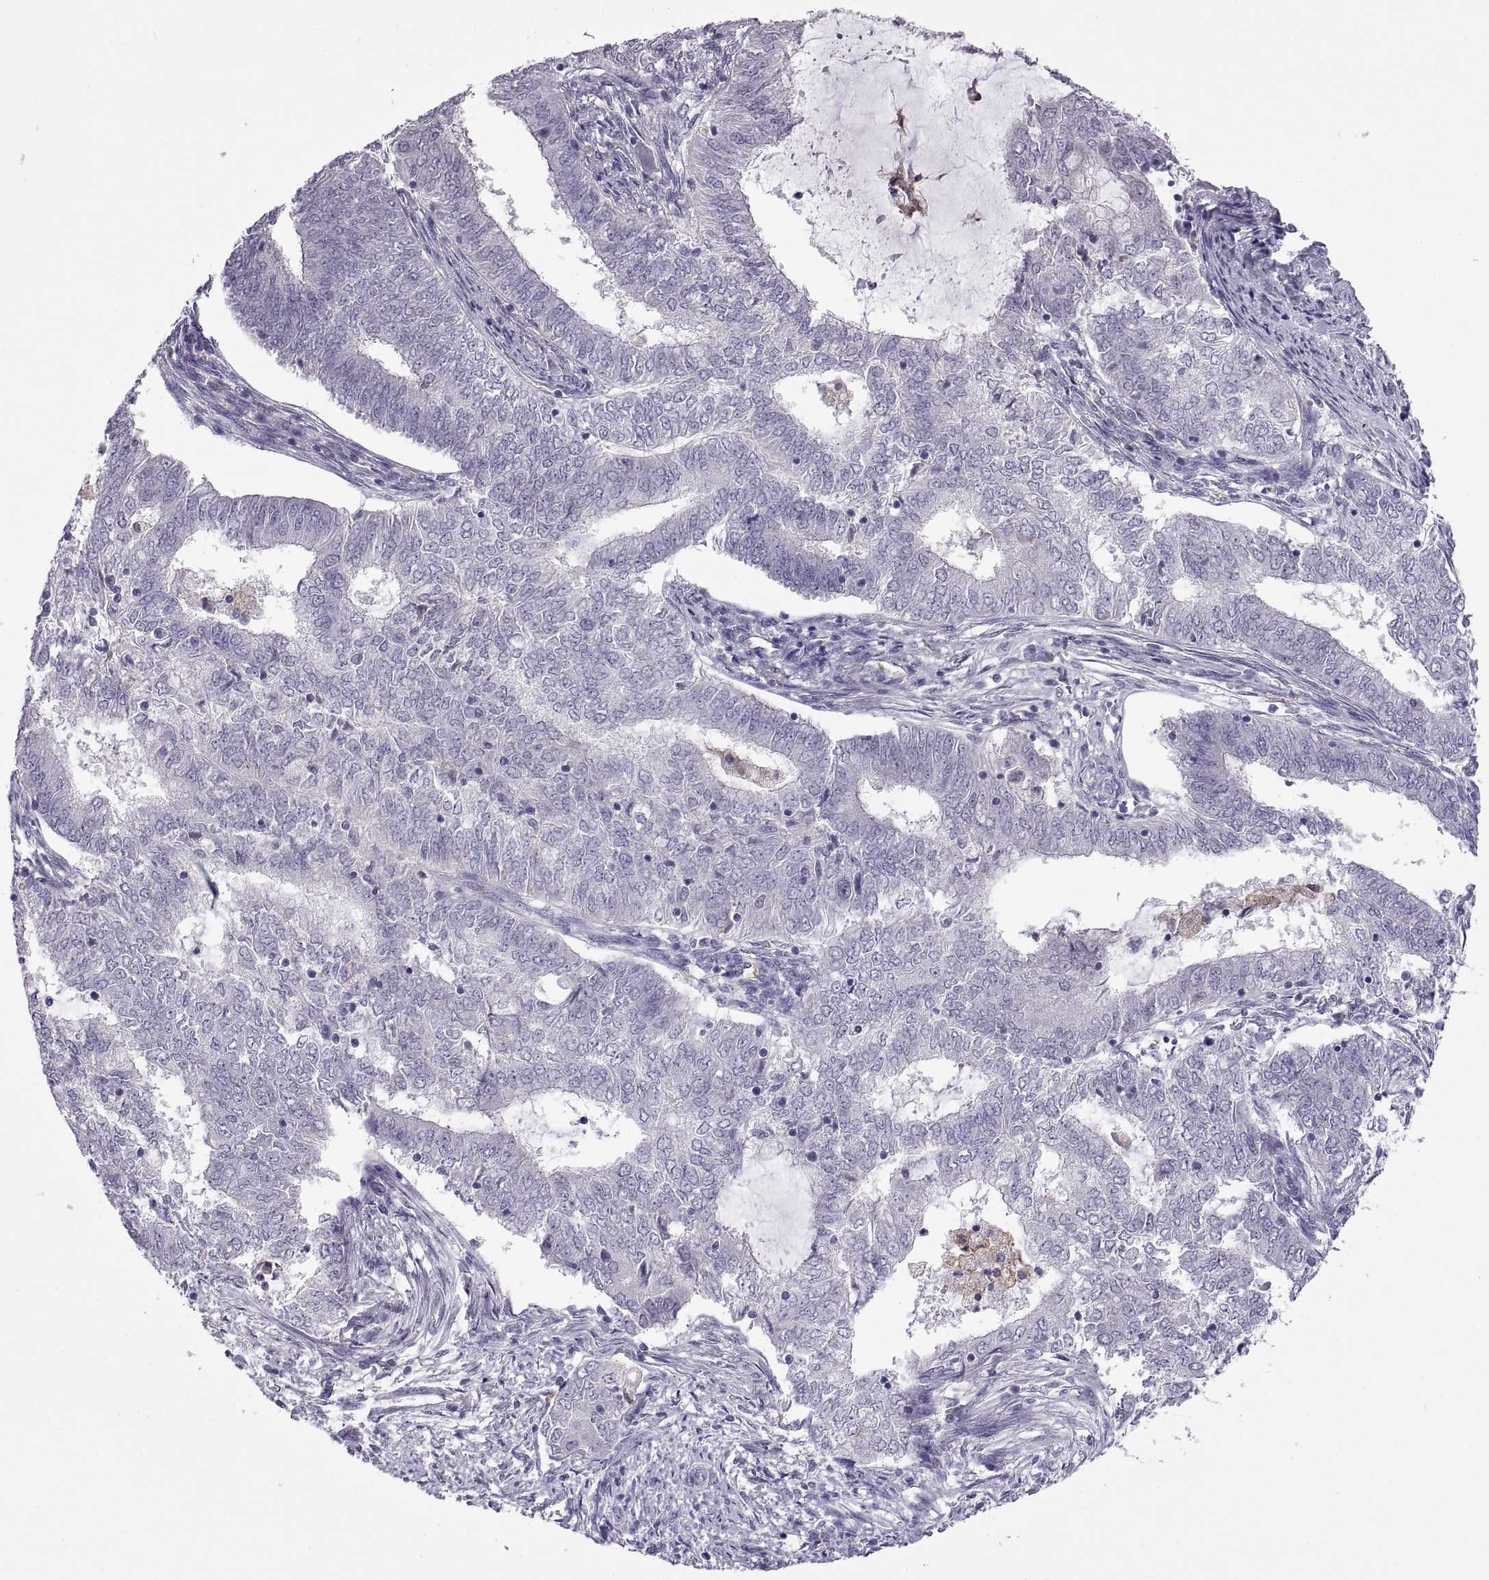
{"staining": {"intensity": "negative", "quantity": "none", "location": "none"}, "tissue": "endometrial cancer", "cell_type": "Tumor cells", "image_type": "cancer", "snomed": [{"axis": "morphology", "description": "Adenocarcinoma, NOS"}, {"axis": "topography", "description": "Endometrium"}], "caption": "Tumor cells are negative for brown protein staining in endometrial cancer. The staining was performed using DAB to visualize the protein expression in brown, while the nuclei were stained in blue with hematoxylin (Magnification: 20x).", "gene": "MEIOC", "patient": {"sex": "female", "age": 62}}